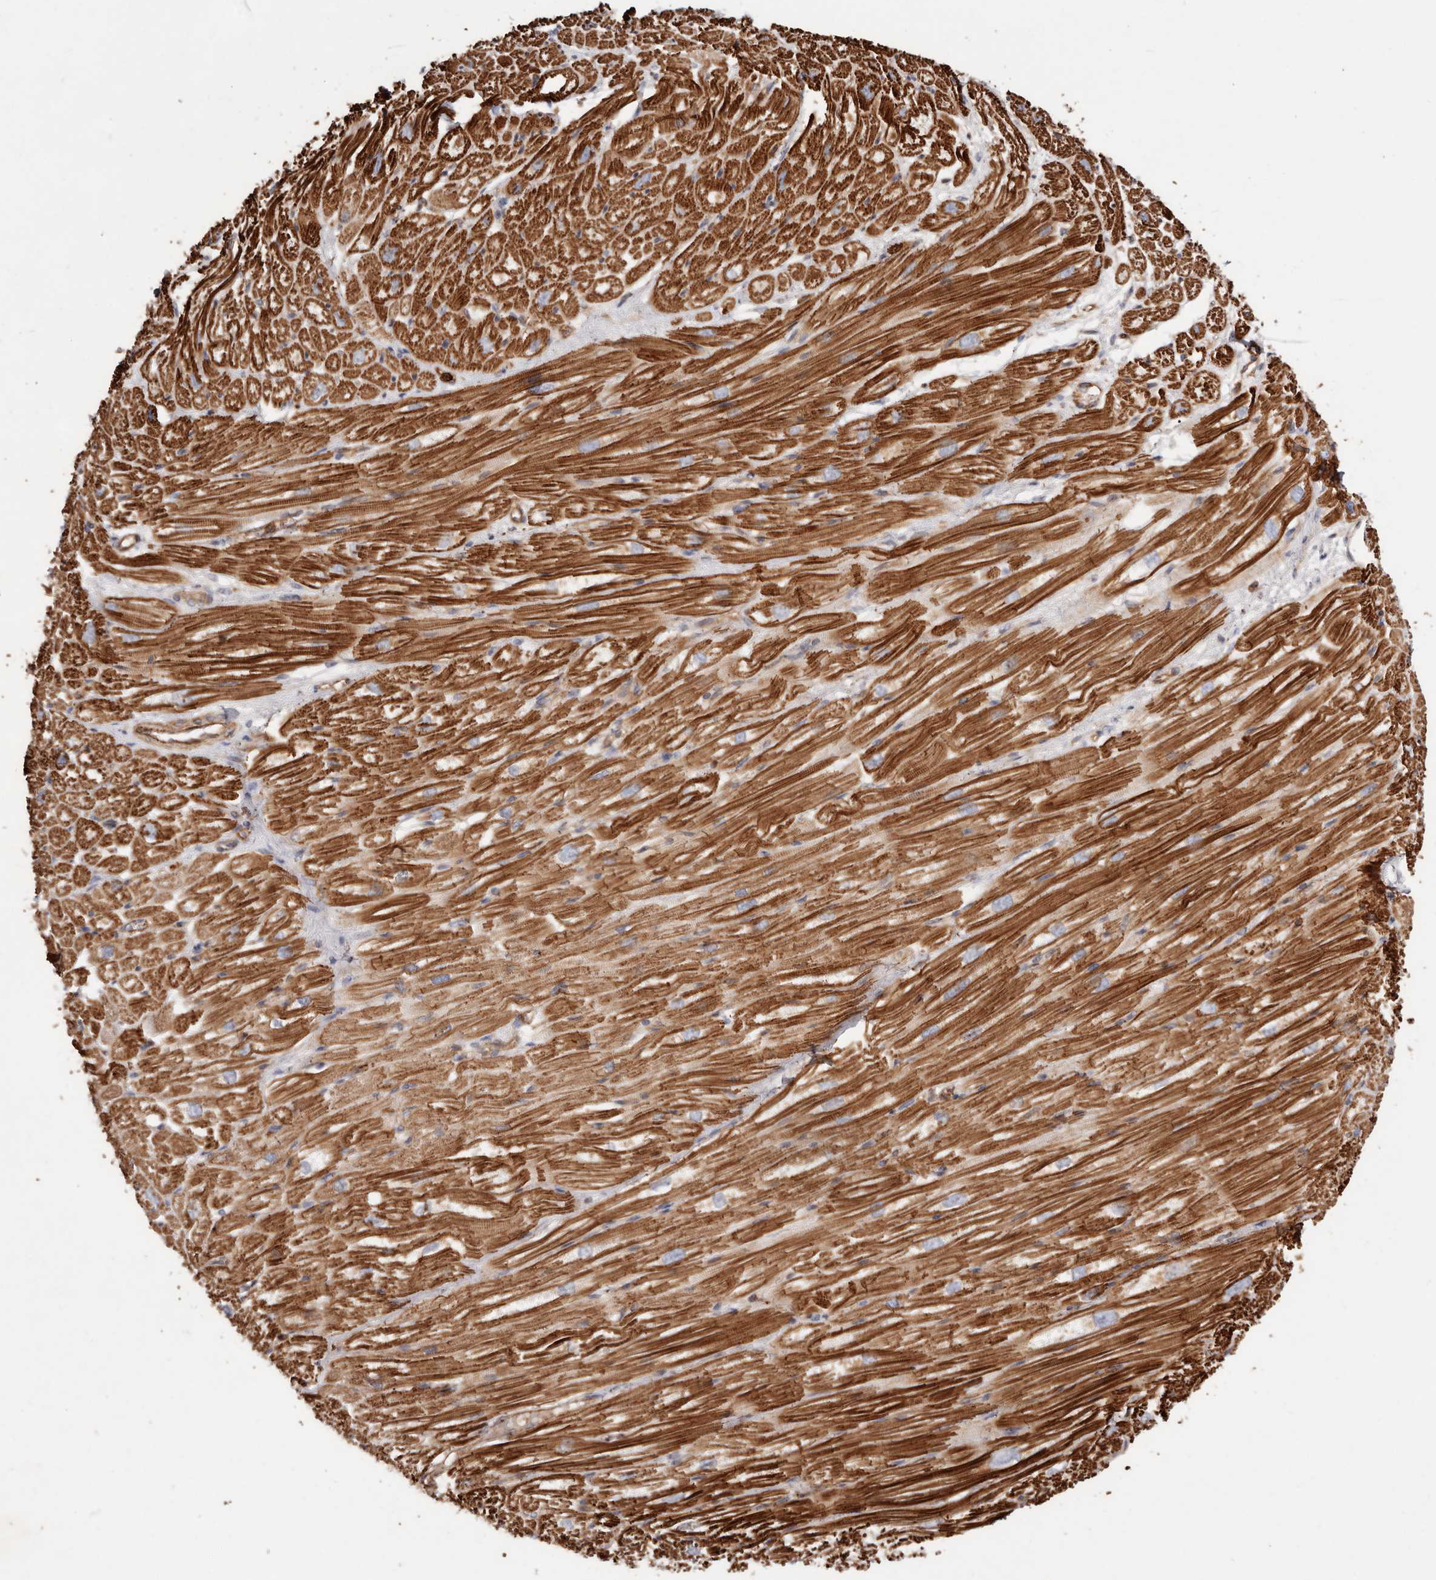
{"staining": {"intensity": "strong", "quantity": ">75%", "location": "cytoplasmic/membranous"}, "tissue": "heart muscle", "cell_type": "Cardiomyocytes", "image_type": "normal", "snomed": [{"axis": "morphology", "description": "Normal tissue, NOS"}, {"axis": "topography", "description": "Heart"}], "caption": "Immunohistochemistry (IHC) (DAB (3,3'-diaminobenzidine)) staining of unremarkable human heart muscle displays strong cytoplasmic/membranous protein staining in approximately >75% of cardiomyocytes. (Stains: DAB (3,3'-diaminobenzidine) in brown, nuclei in blue, Microscopy: brightfield microscopy at high magnification).", "gene": "PTPN22", "patient": {"sex": "male", "age": 50}}